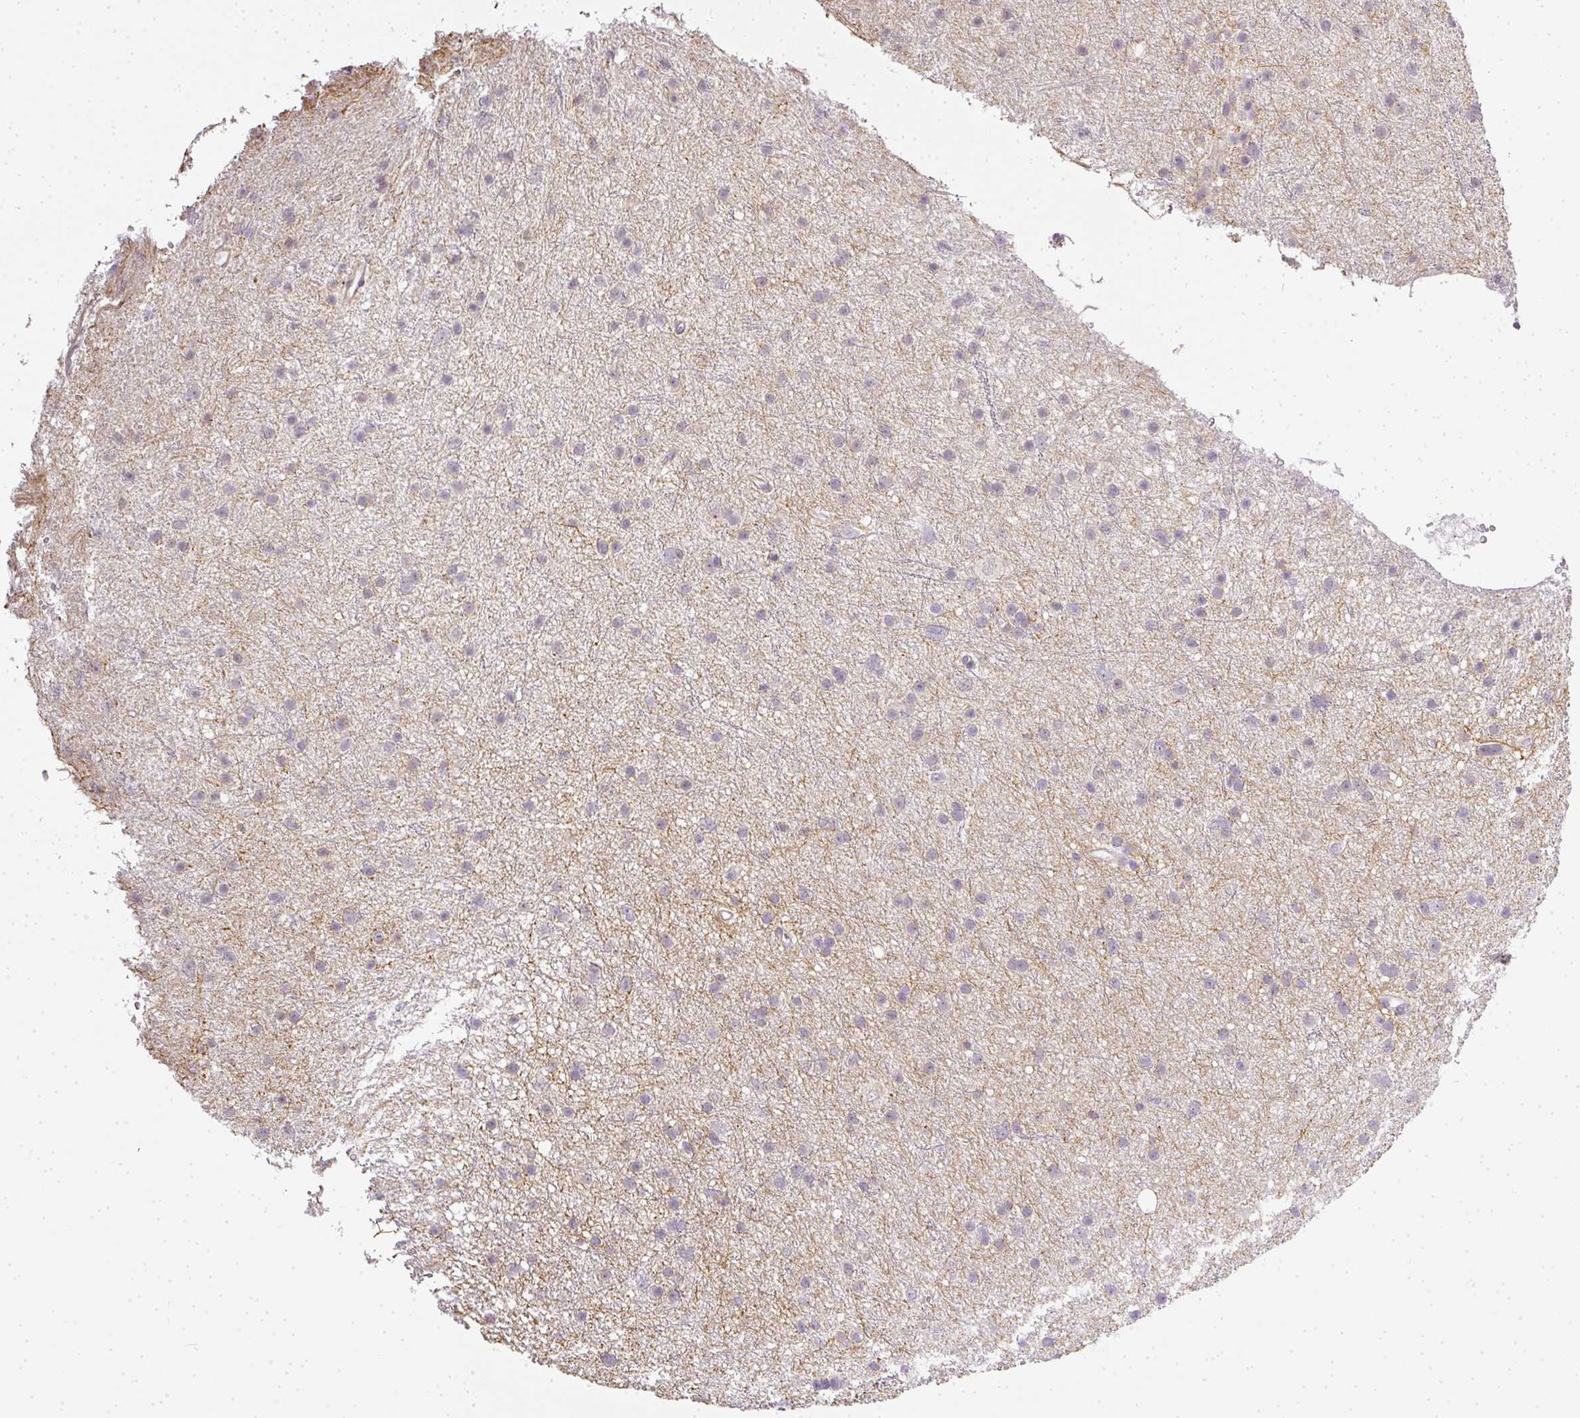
{"staining": {"intensity": "negative", "quantity": "none", "location": "none"}, "tissue": "glioma", "cell_type": "Tumor cells", "image_type": "cancer", "snomed": [{"axis": "morphology", "description": "Glioma, malignant, Low grade"}, {"axis": "topography", "description": "Cerebral cortex"}], "caption": "There is no significant staining in tumor cells of malignant glioma (low-grade).", "gene": "MED19", "patient": {"sex": "female", "age": 39}}